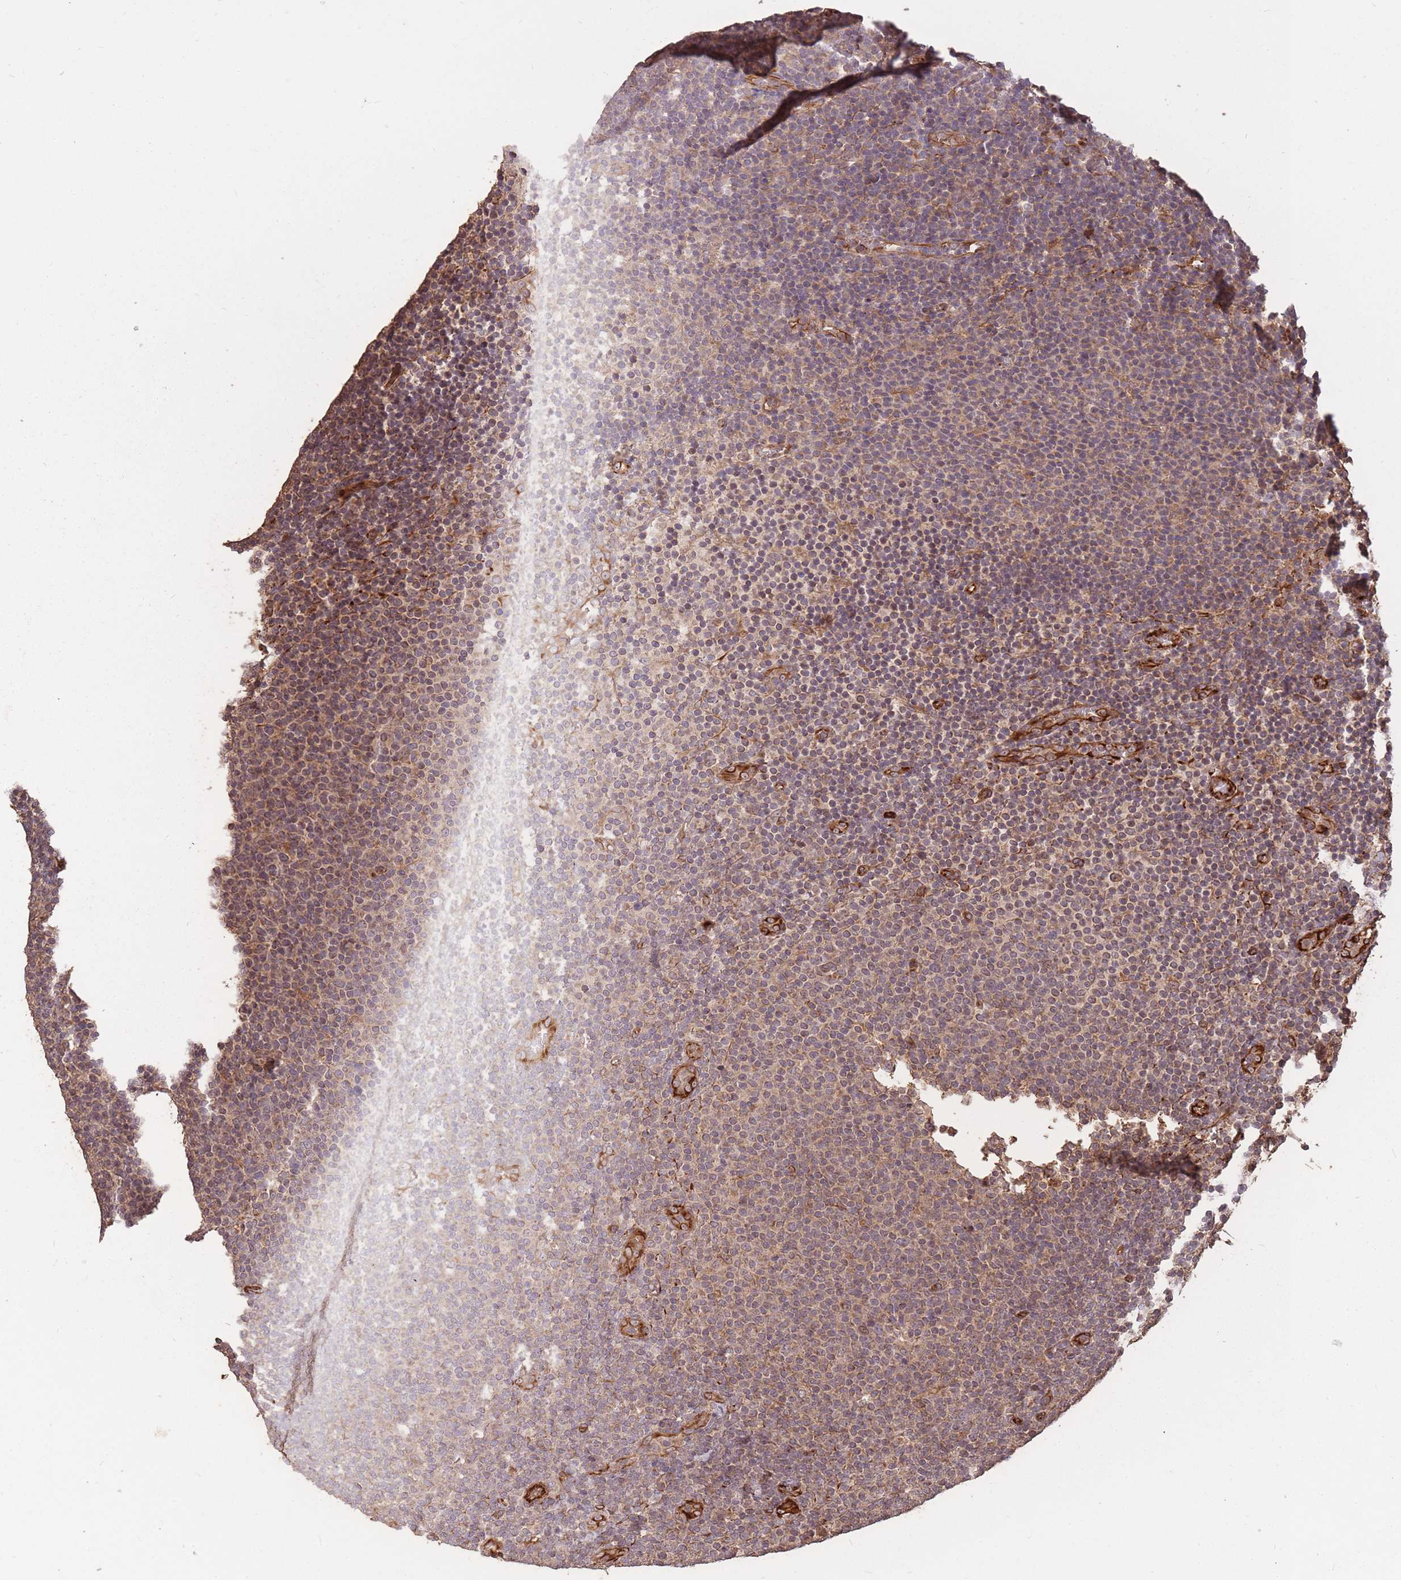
{"staining": {"intensity": "weak", "quantity": "<25%", "location": "cytoplasmic/membranous"}, "tissue": "lymphoma", "cell_type": "Tumor cells", "image_type": "cancer", "snomed": [{"axis": "morphology", "description": "Malignant lymphoma, non-Hodgkin's type, Low grade"}, {"axis": "topography", "description": "Lymph node"}], "caption": "A micrograph of human lymphoma is negative for staining in tumor cells. (IHC, brightfield microscopy, high magnification).", "gene": "ERBB3", "patient": {"sex": "male", "age": 66}}